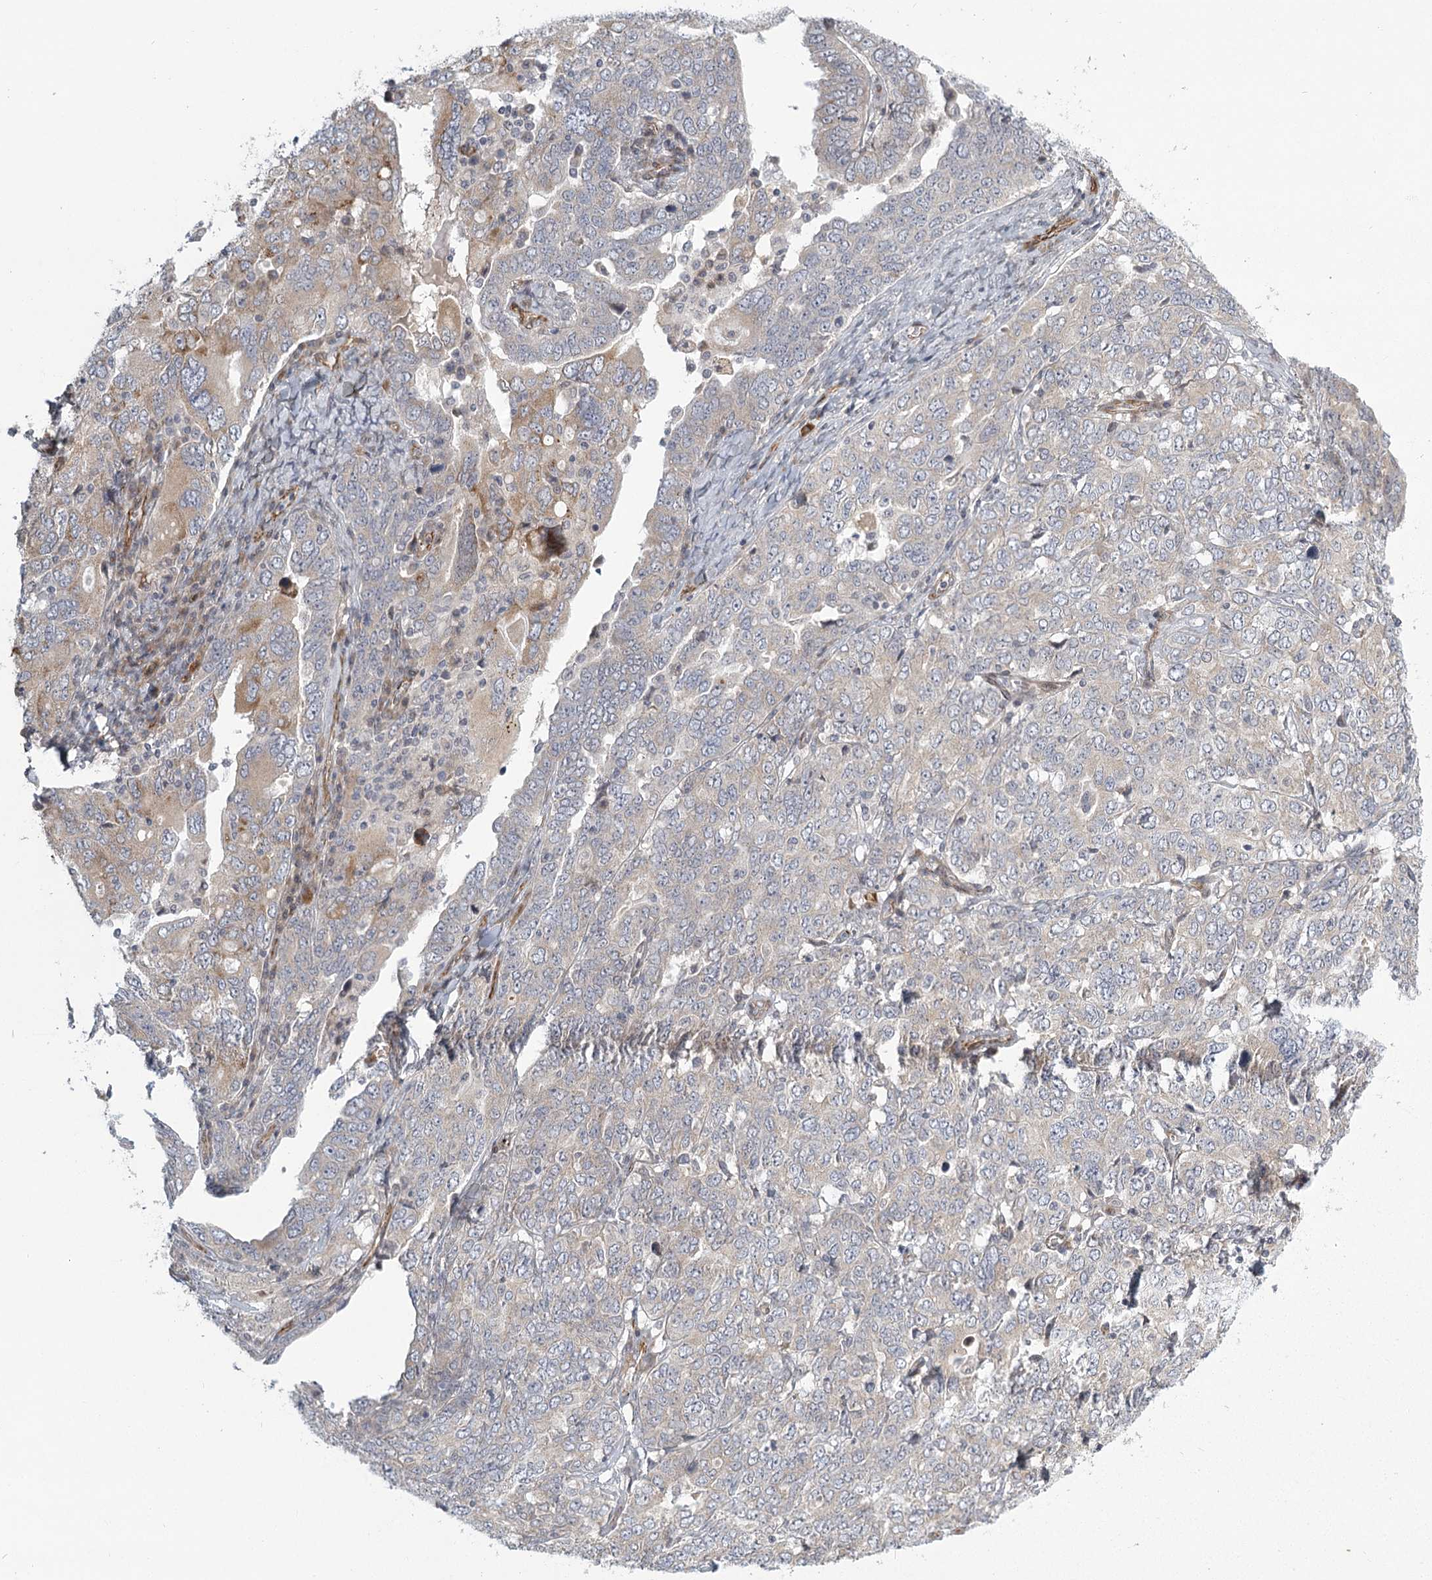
{"staining": {"intensity": "weak", "quantity": "<25%", "location": "cytoplasmic/membranous"}, "tissue": "ovarian cancer", "cell_type": "Tumor cells", "image_type": "cancer", "snomed": [{"axis": "morphology", "description": "Carcinoma, endometroid"}, {"axis": "topography", "description": "Ovary"}], "caption": "Protein analysis of ovarian cancer (endometroid carcinoma) displays no significant staining in tumor cells.", "gene": "MEPE", "patient": {"sex": "female", "age": 62}}